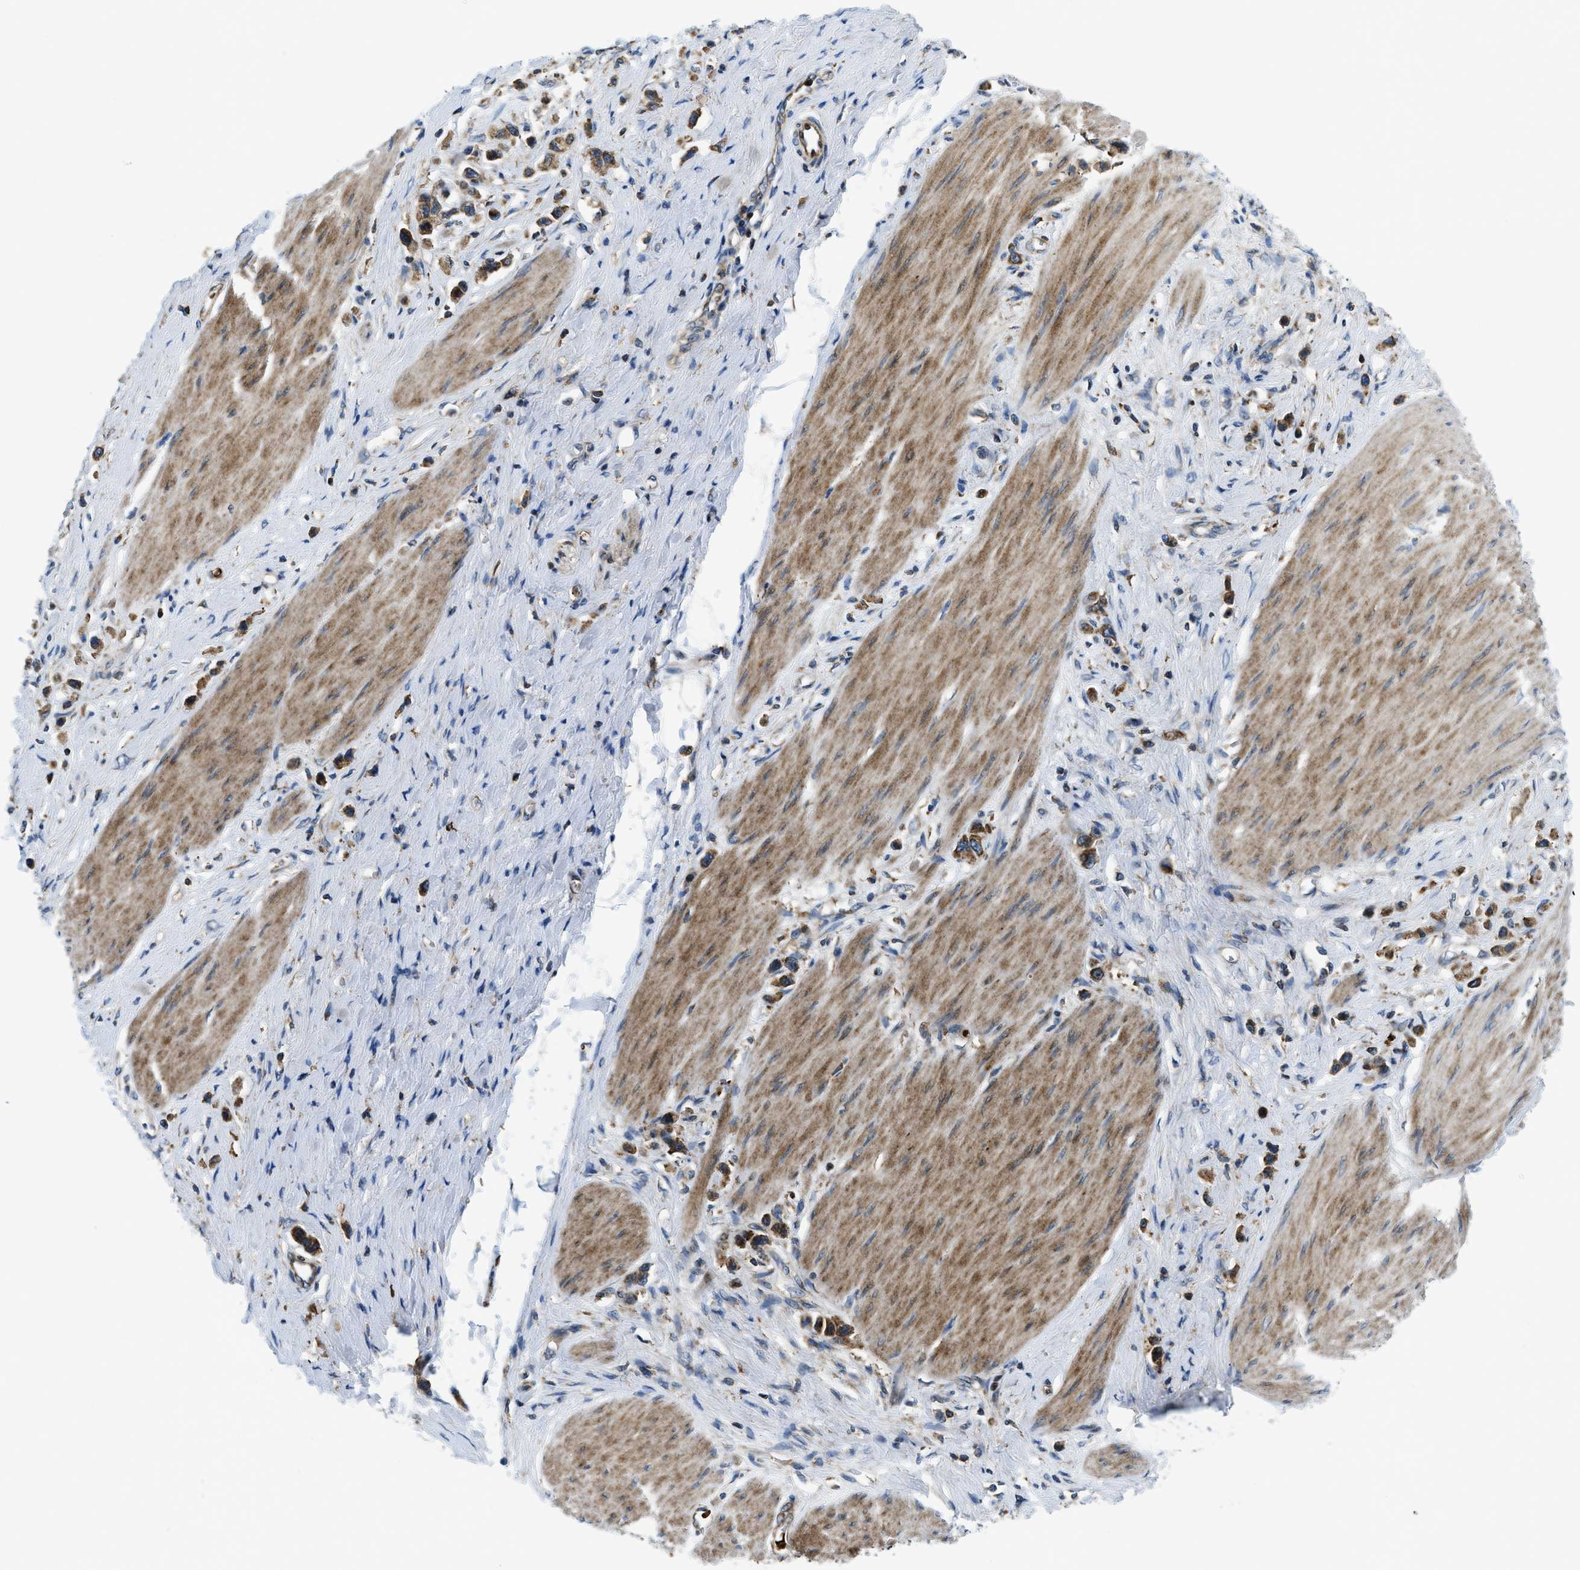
{"staining": {"intensity": "moderate", "quantity": ">75%", "location": "cytoplasmic/membranous"}, "tissue": "stomach cancer", "cell_type": "Tumor cells", "image_type": "cancer", "snomed": [{"axis": "morphology", "description": "Adenocarcinoma, NOS"}, {"axis": "topography", "description": "Stomach"}], "caption": "The histopathology image shows a brown stain indicating the presence of a protein in the cytoplasmic/membranous of tumor cells in stomach adenocarcinoma.", "gene": "CSPG4", "patient": {"sex": "female", "age": 65}}